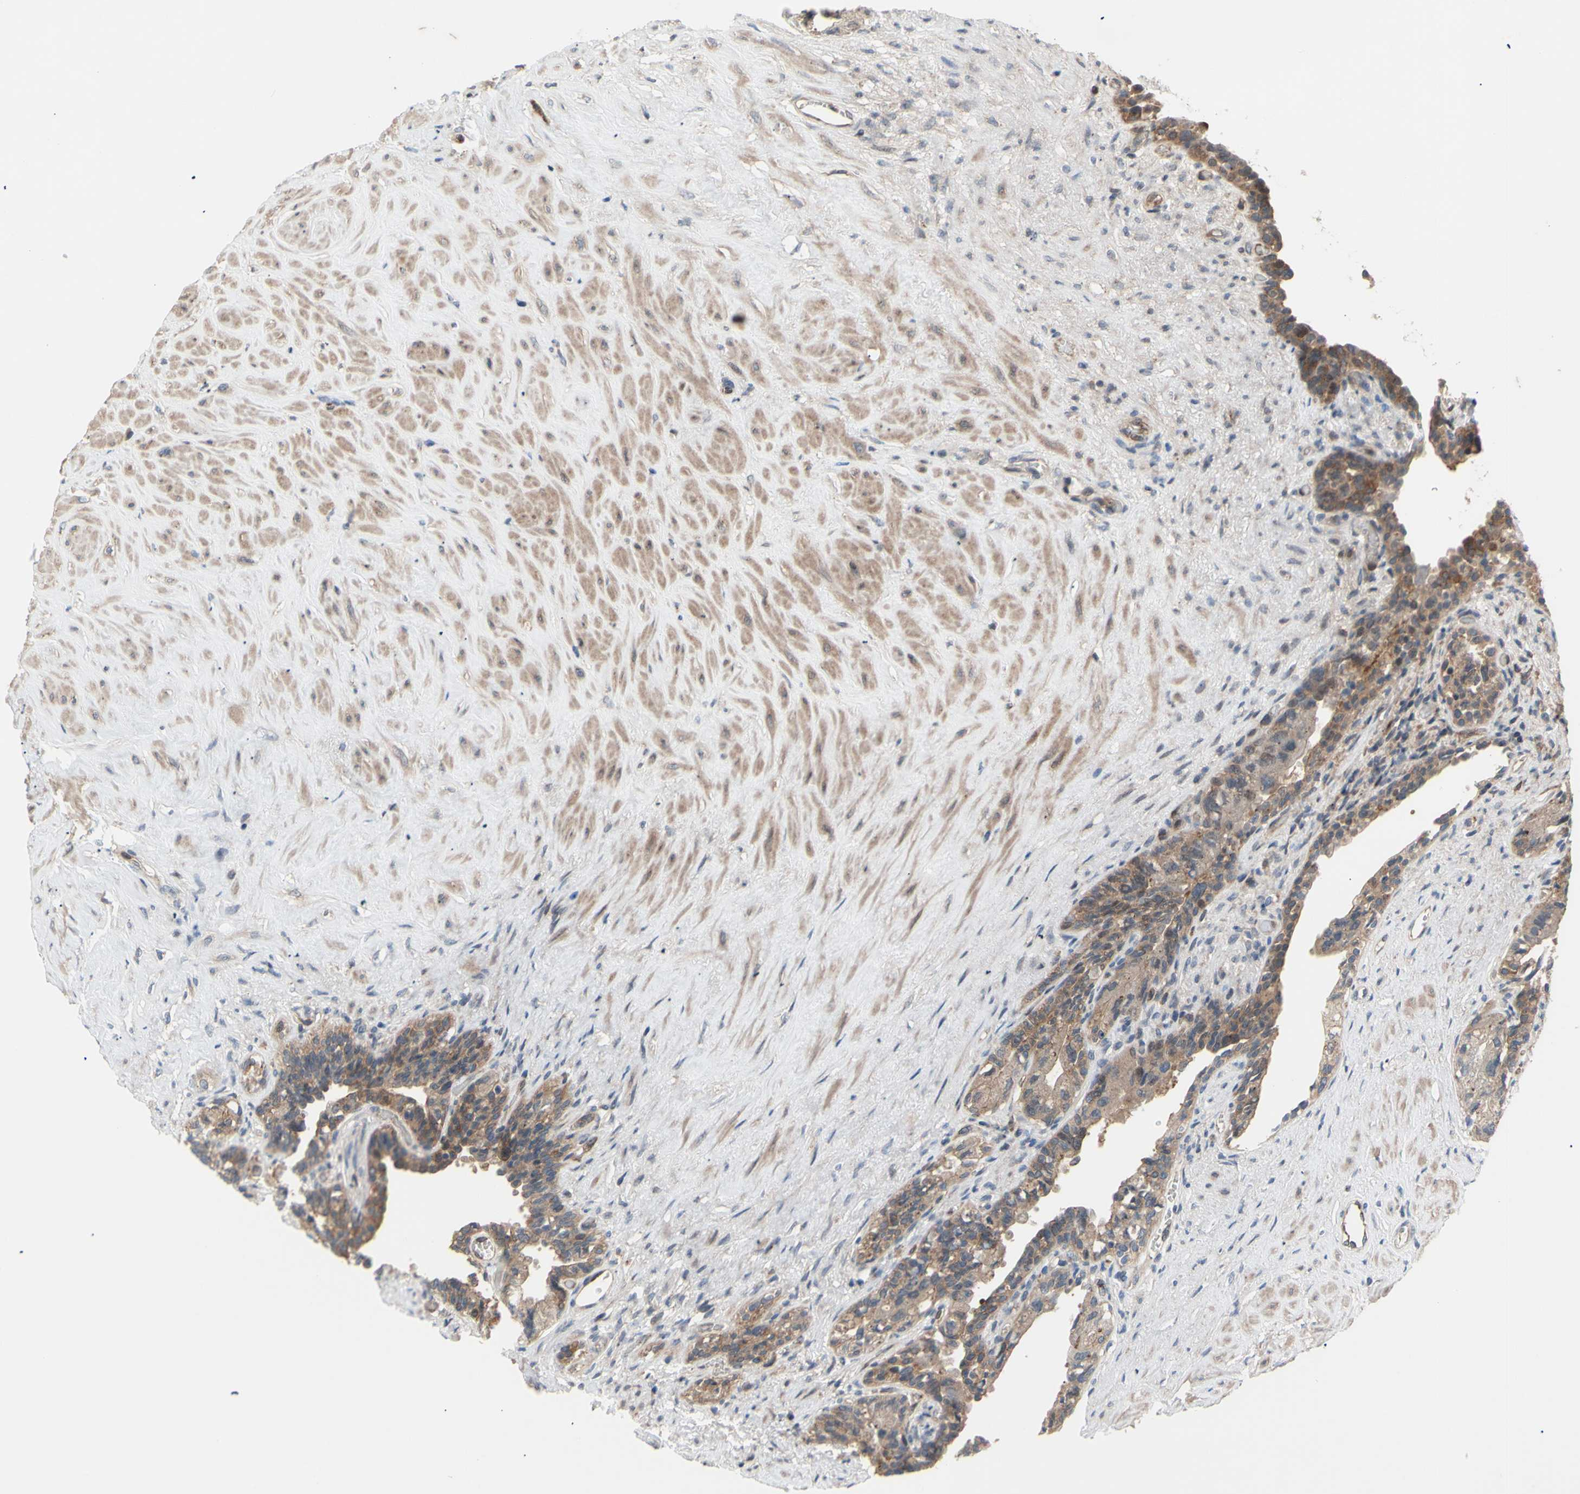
{"staining": {"intensity": "moderate", "quantity": ">75%", "location": "cytoplasmic/membranous"}, "tissue": "seminal vesicle", "cell_type": "Glandular cells", "image_type": "normal", "snomed": [{"axis": "morphology", "description": "Normal tissue, NOS"}, {"axis": "topography", "description": "Seminal veicle"}], "caption": "This is a micrograph of immunohistochemistry (IHC) staining of benign seminal vesicle, which shows moderate expression in the cytoplasmic/membranous of glandular cells.", "gene": "DYNLRB1", "patient": {"sex": "male", "age": 63}}